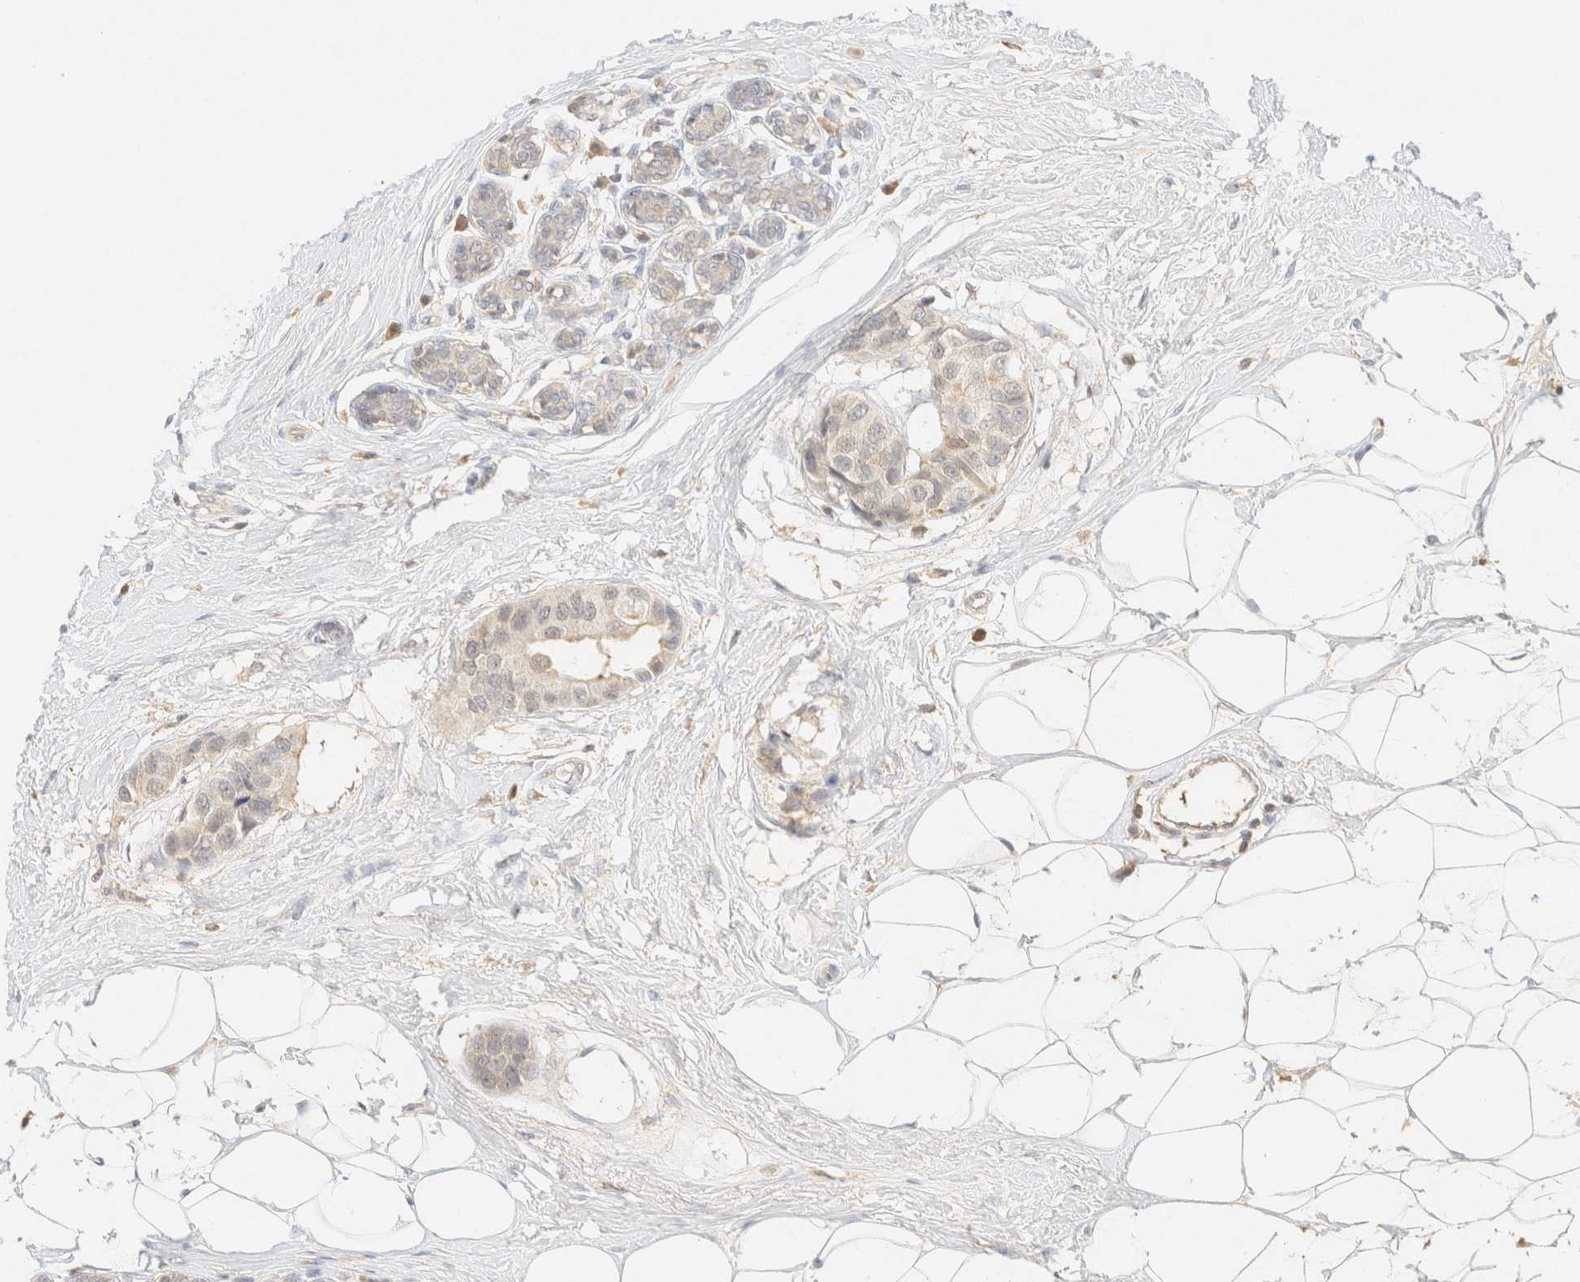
{"staining": {"intensity": "negative", "quantity": "none", "location": "none"}, "tissue": "breast cancer", "cell_type": "Tumor cells", "image_type": "cancer", "snomed": [{"axis": "morphology", "description": "Normal tissue, NOS"}, {"axis": "morphology", "description": "Duct carcinoma"}, {"axis": "topography", "description": "Breast"}], "caption": "Image shows no significant protein staining in tumor cells of infiltrating ductal carcinoma (breast).", "gene": "TIMD4", "patient": {"sex": "female", "age": 39}}